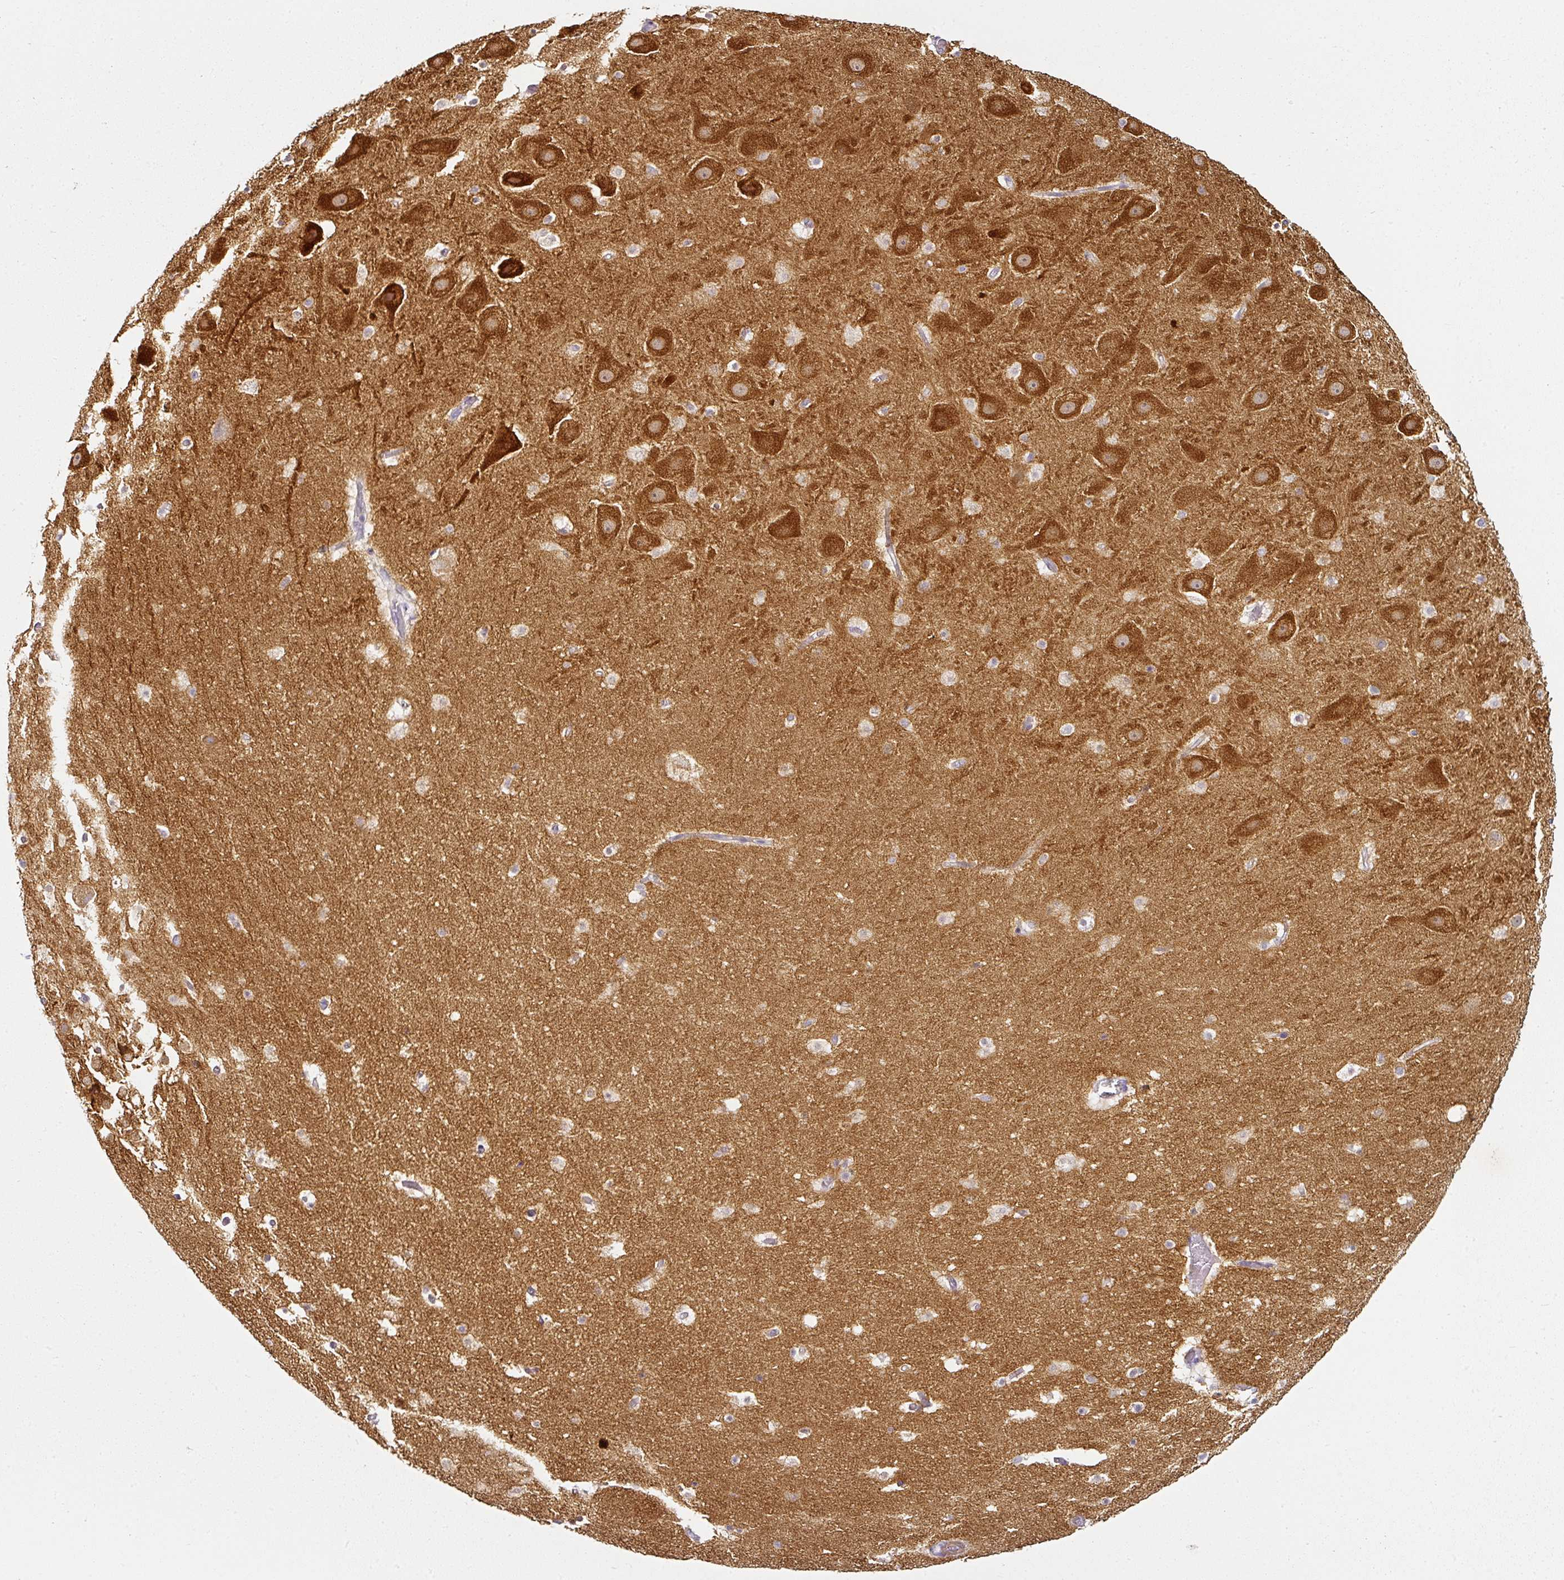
{"staining": {"intensity": "moderate", "quantity": "<25%", "location": "cytoplasmic/membranous"}, "tissue": "hippocampus", "cell_type": "Glial cells", "image_type": "normal", "snomed": [{"axis": "morphology", "description": "Normal tissue, NOS"}, {"axis": "topography", "description": "Hippocampus"}], "caption": "Brown immunohistochemical staining in benign hippocampus demonstrates moderate cytoplasmic/membranous staining in approximately <25% of glial cells. The protein of interest is shown in brown color, while the nuclei are stained blue.", "gene": "CAP2", "patient": {"sex": "male", "age": 37}}